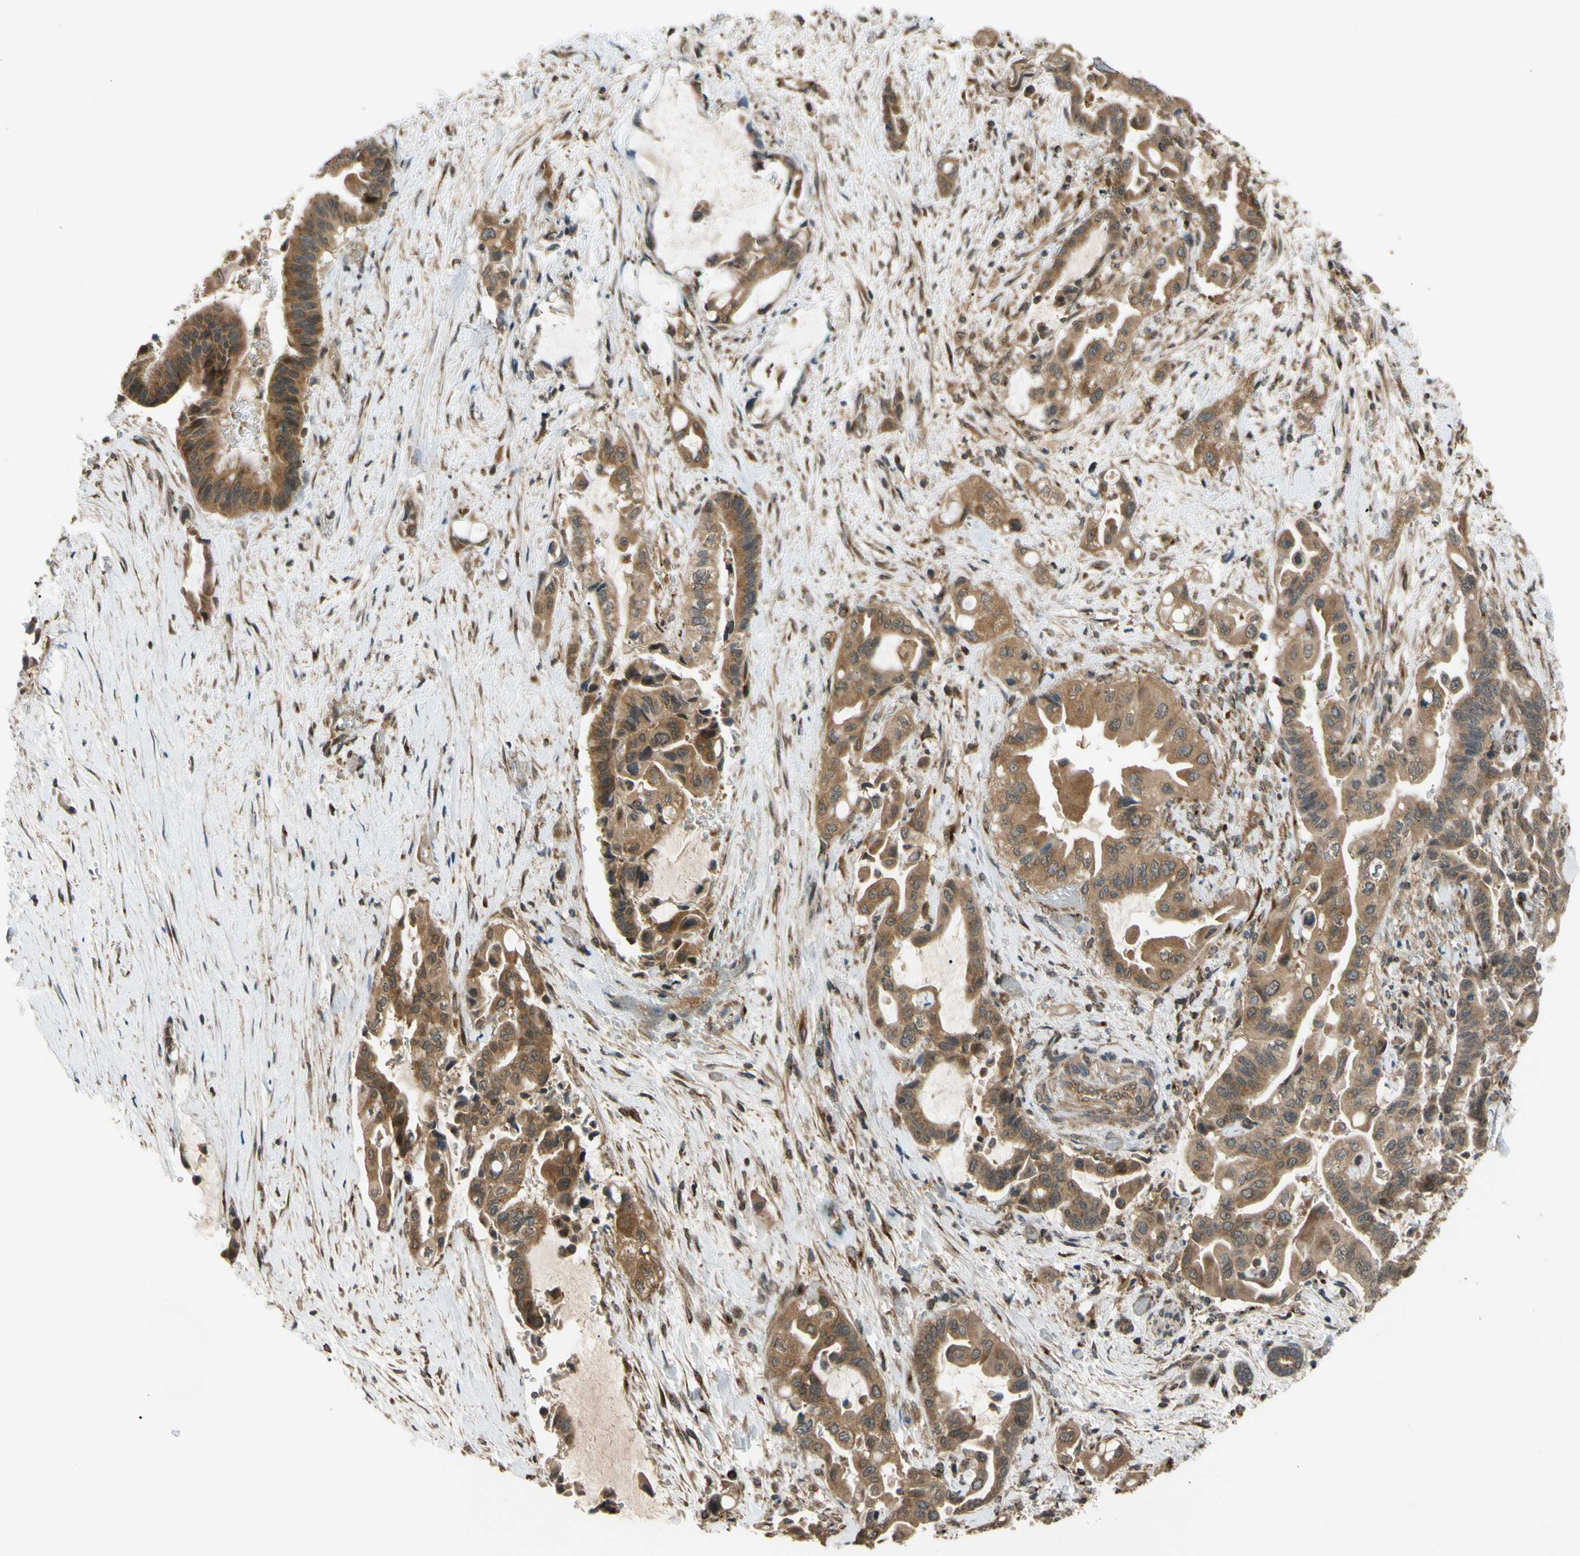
{"staining": {"intensity": "moderate", "quantity": "25%-75%", "location": "cytoplasmic/membranous,nuclear"}, "tissue": "liver cancer", "cell_type": "Tumor cells", "image_type": "cancer", "snomed": [{"axis": "morphology", "description": "Cholangiocarcinoma"}, {"axis": "topography", "description": "Liver"}], "caption": "DAB immunohistochemical staining of liver cholangiocarcinoma reveals moderate cytoplasmic/membranous and nuclear protein staining in approximately 25%-75% of tumor cells.", "gene": "FLII", "patient": {"sex": "female", "age": 61}}